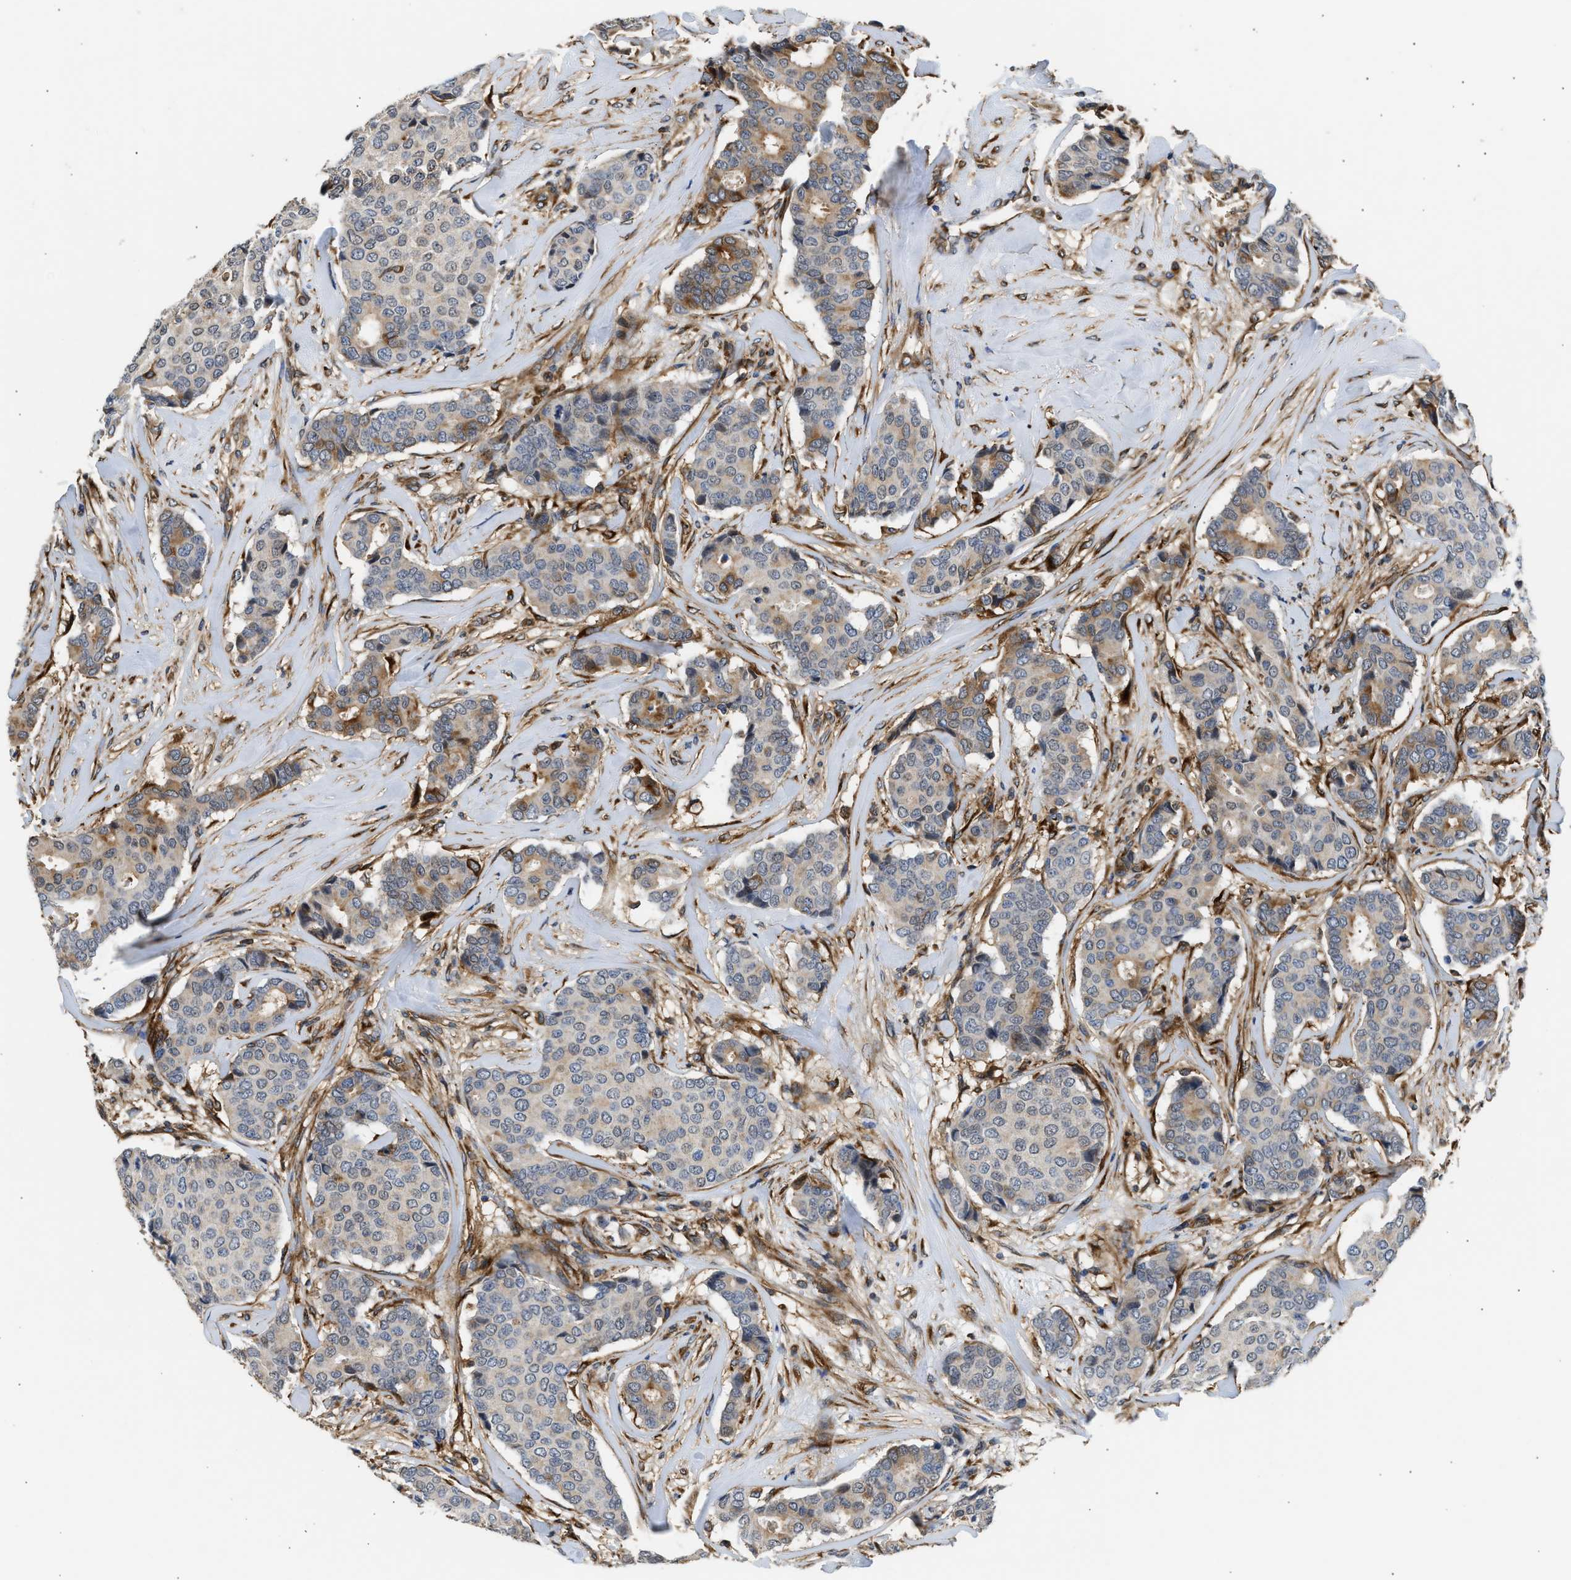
{"staining": {"intensity": "moderate", "quantity": "<25%", "location": "cytoplasmic/membranous"}, "tissue": "breast cancer", "cell_type": "Tumor cells", "image_type": "cancer", "snomed": [{"axis": "morphology", "description": "Duct carcinoma"}, {"axis": "topography", "description": "Breast"}], "caption": "This image reveals breast infiltrating ductal carcinoma stained with IHC to label a protein in brown. The cytoplasmic/membranous of tumor cells show moderate positivity for the protein. Nuclei are counter-stained blue.", "gene": "RAB31", "patient": {"sex": "female", "age": 75}}